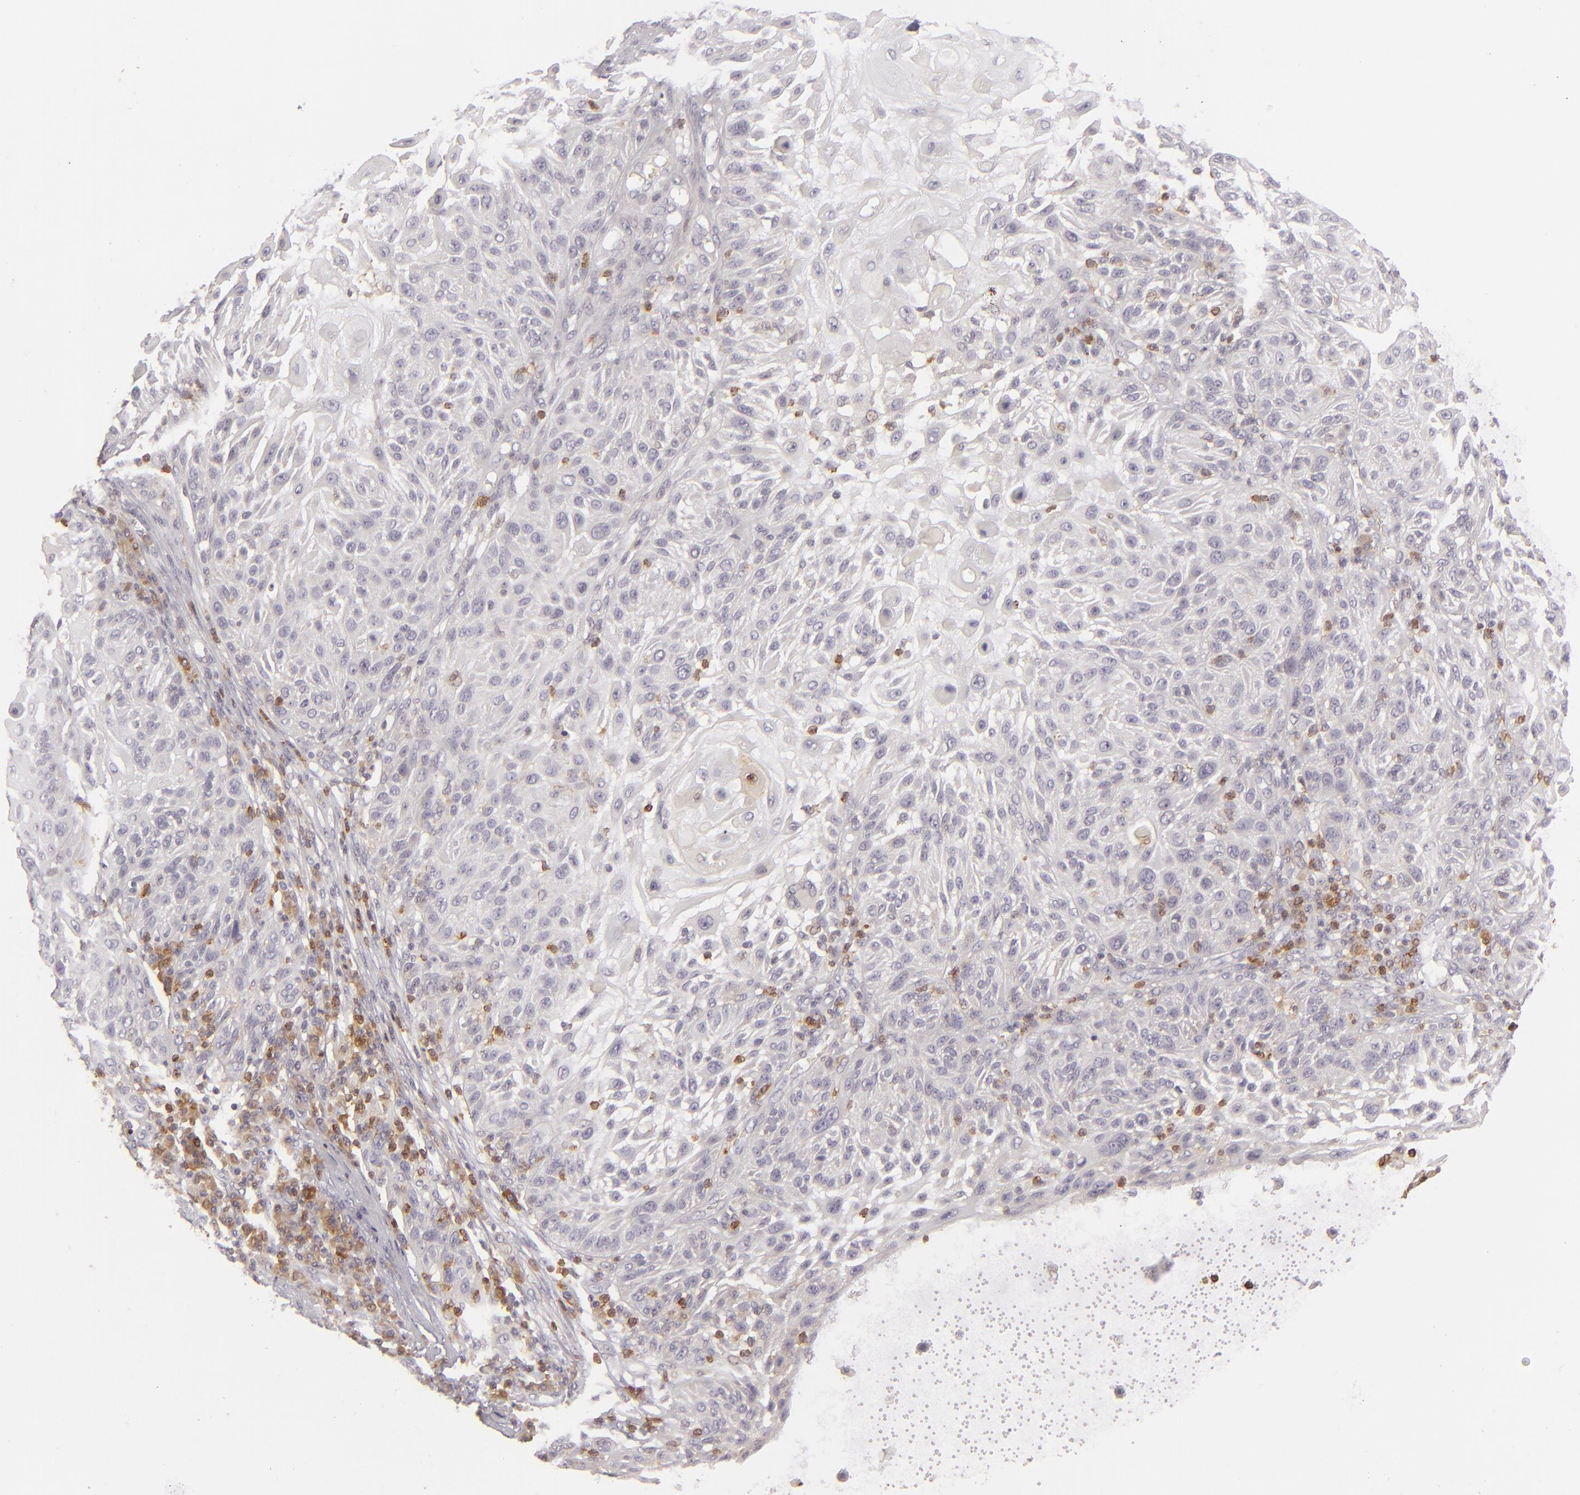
{"staining": {"intensity": "negative", "quantity": "none", "location": "none"}, "tissue": "skin cancer", "cell_type": "Tumor cells", "image_type": "cancer", "snomed": [{"axis": "morphology", "description": "Squamous cell carcinoma, NOS"}, {"axis": "topography", "description": "Skin"}], "caption": "Immunohistochemistry histopathology image of human squamous cell carcinoma (skin) stained for a protein (brown), which demonstrates no positivity in tumor cells.", "gene": "APOBEC3G", "patient": {"sex": "female", "age": 89}}